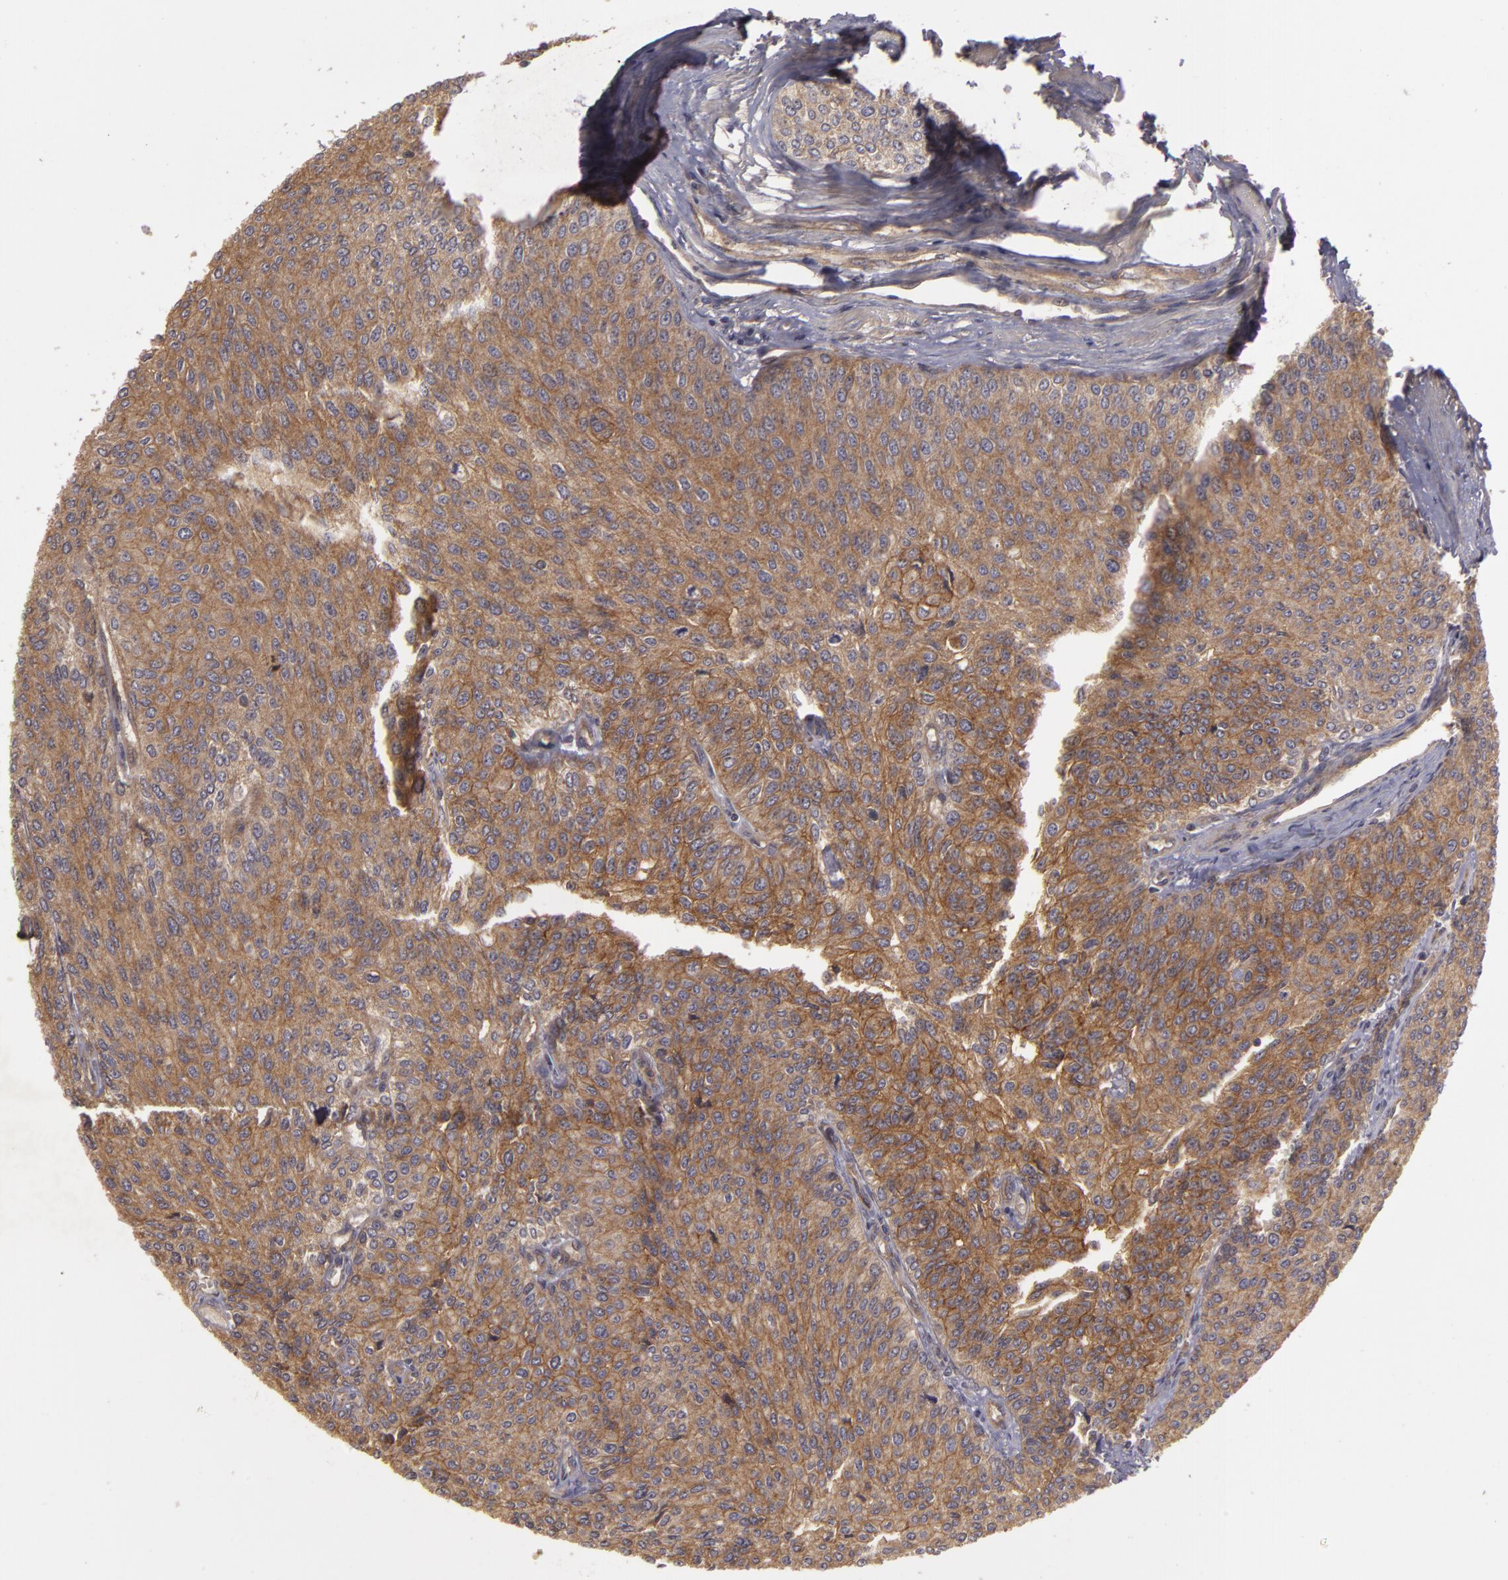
{"staining": {"intensity": "strong", "quantity": ">75%", "location": "cytoplasmic/membranous"}, "tissue": "urothelial cancer", "cell_type": "Tumor cells", "image_type": "cancer", "snomed": [{"axis": "morphology", "description": "Urothelial carcinoma, Low grade"}, {"axis": "topography", "description": "Urinary bladder"}], "caption": "Protein positivity by IHC demonstrates strong cytoplasmic/membranous expression in approximately >75% of tumor cells in low-grade urothelial carcinoma. (brown staining indicates protein expression, while blue staining denotes nuclei).", "gene": "HRAS", "patient": {"sex": "female", "age": 73}}